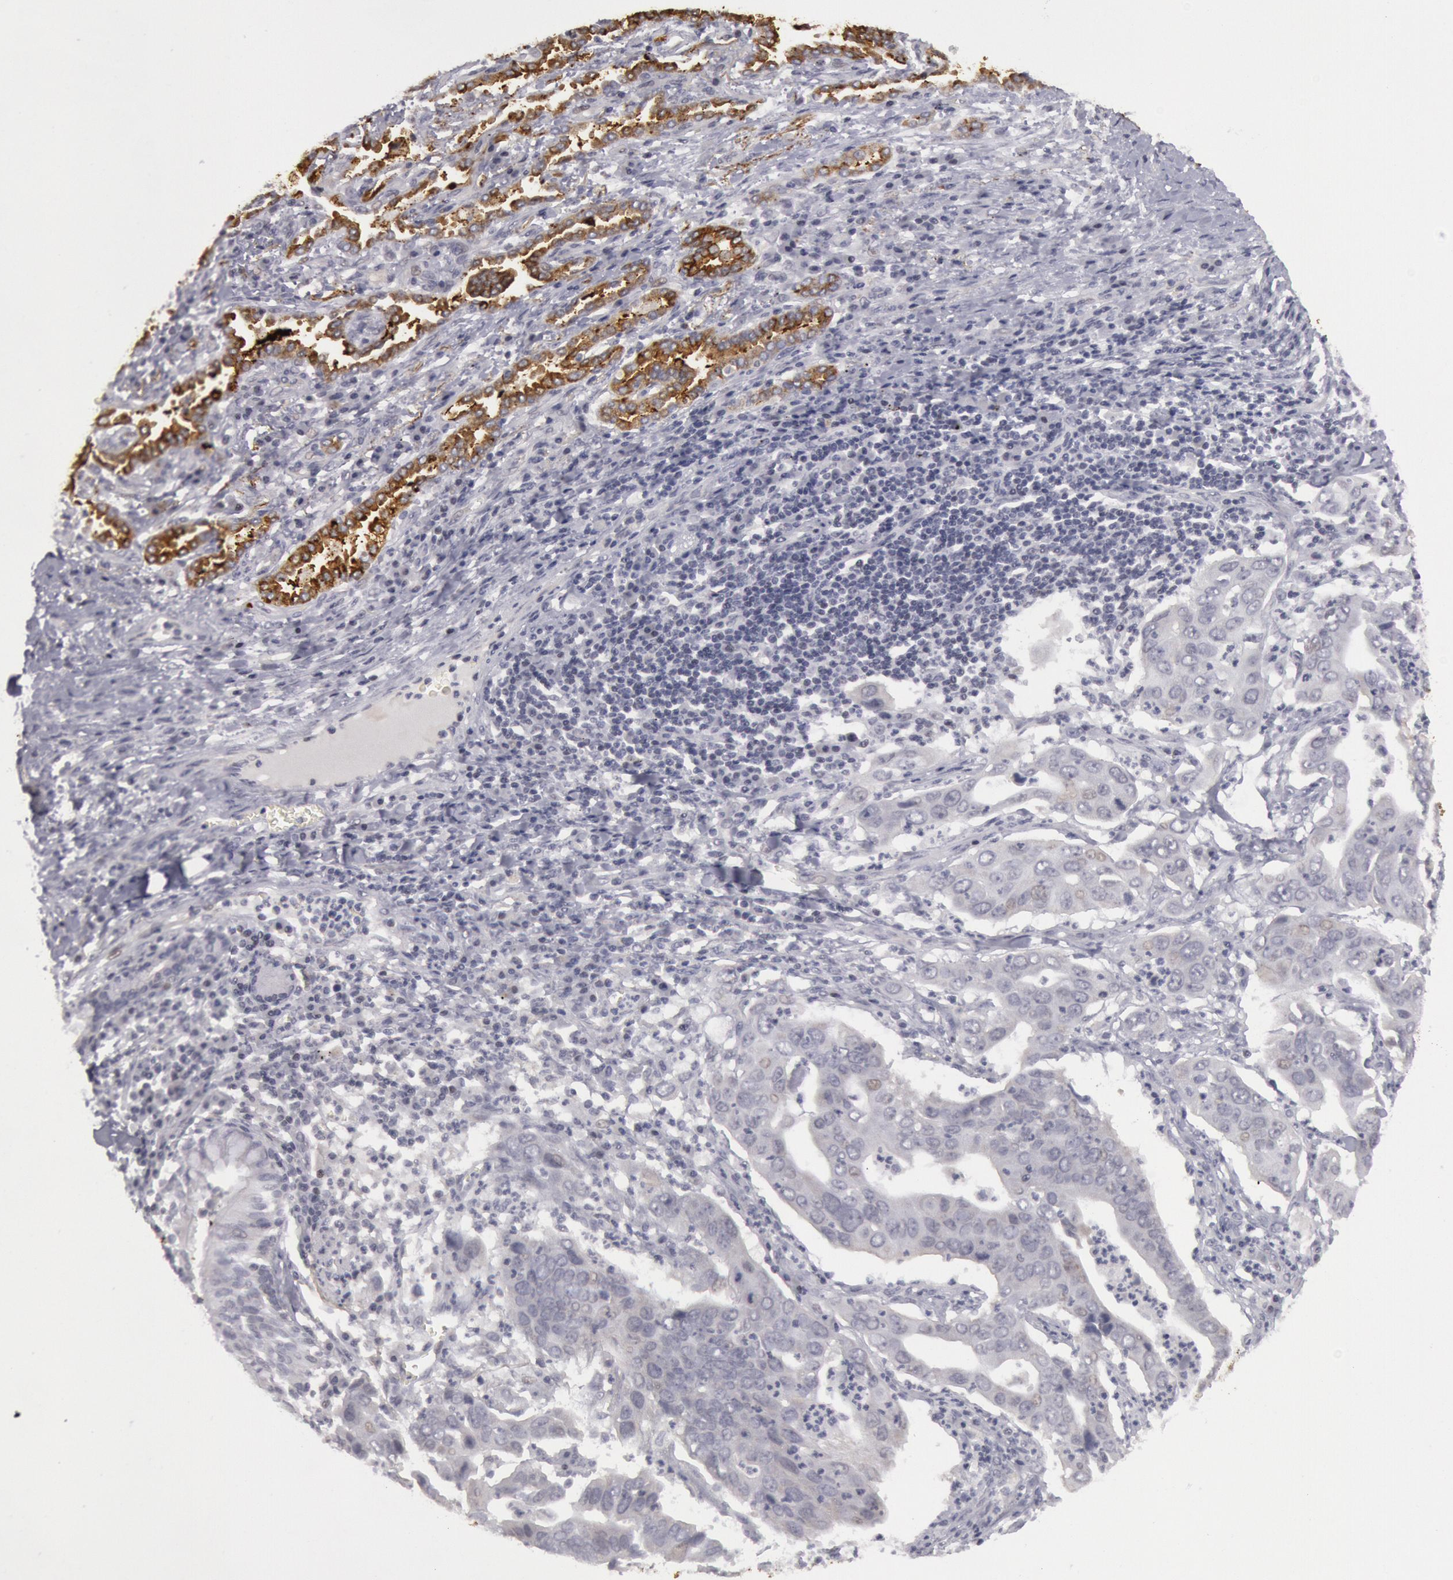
{"staining": {"intensity": "negative", "quantity": "none", "location": "none"}, "tissue": "lung cancer", "cell_type": "Tumor cells", "image_type": "cancer", "snomed": [{"axis": "morphology", "description": "Adenocarcinoma, NOS"}, {"axis": "topography", "description": "Lung"}], "caption": "Tumor cells are negative for brown protein staining in lung cancer.", "gene": "JOSD1", "patient": {"sex": "male", "age": 48}}